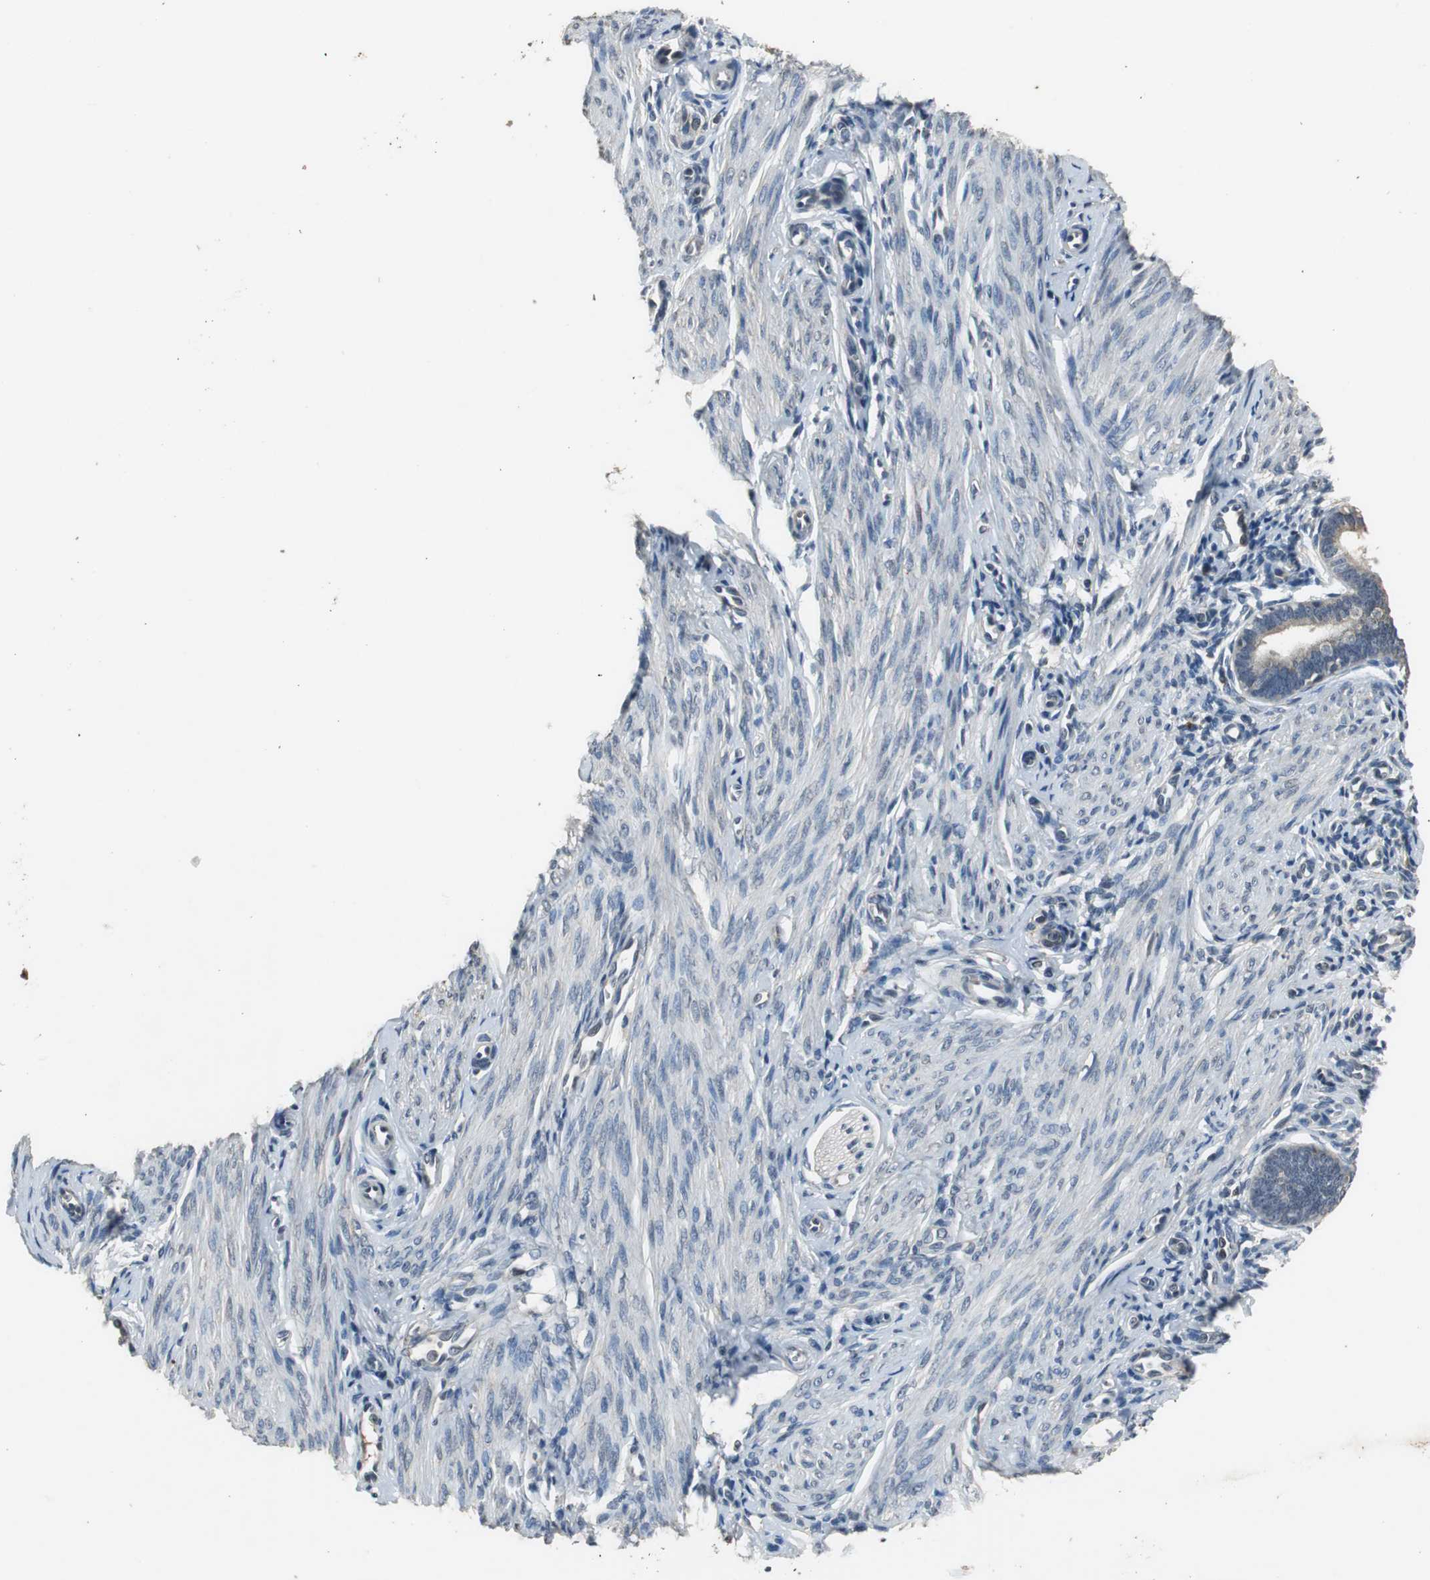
{"staining": {"intensity": "negative", "quantity": "none", "location": "none"}, "tissue": "endometrium", "cell_type": "Cells in endometrial stroma", "image_type": "normal", "snomed": [{"axis": "morphology", "description": "Normal tissue, NOS"}, {"axis": "topography", "description": "Endometrium"}], "caption": "Histopathology image shows no protein staining in cells in endometrial stroma of unremarkable endometrium. (Brightfield microscopy of DAB immunohistochemistry at high magnification).", "gene": "PI4KB", "patient": {"sex": "female", "age": 27}}